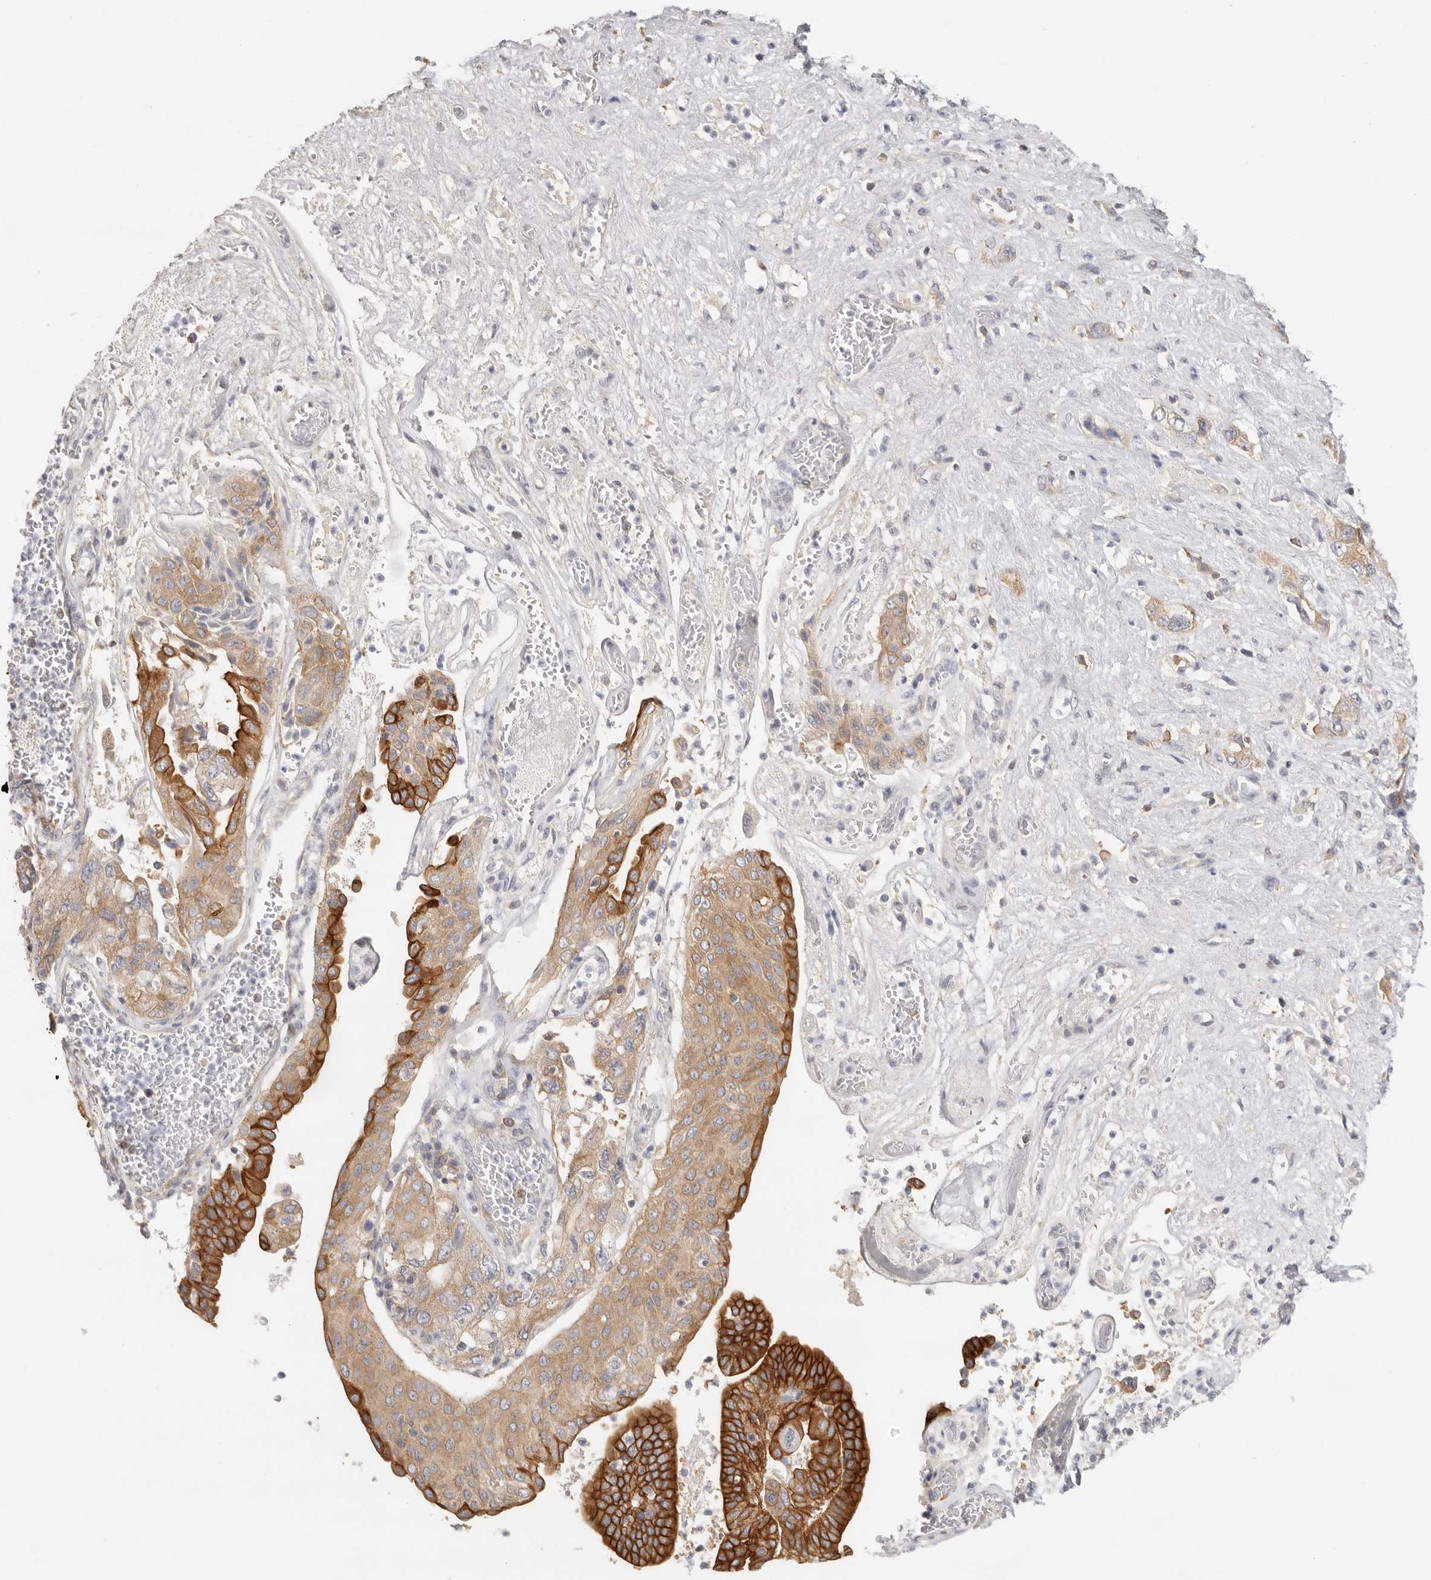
{"staining": {"intensity": "strong", "quantity": "<25%", "location": "cytoplasmic/membranous"}, "tissue": "pancreatic cancer", "cell_type": "Tumor cells", "image_type": "cancer", "snomed": [{"axis": "morphology", "description": "Adenocarcinoma, NOS"}, {"axis": "topography", "description": "Pancreas"}], "caption": "A high-resolution image shows immunohistochemistry staining of pancreatic cancer (adenocarcinoma), which demonstrates strong cytoplasmic/membranous expression in approximately <25% of tumor cells. Using DAB (3,3'-diaminobenzidine) (brown) and hematoxylin (blue) stains, captured at high magnification using brightfield microscopy.", "gene": "ANXA9", "patient": {"sex": "female", "age": 73}}